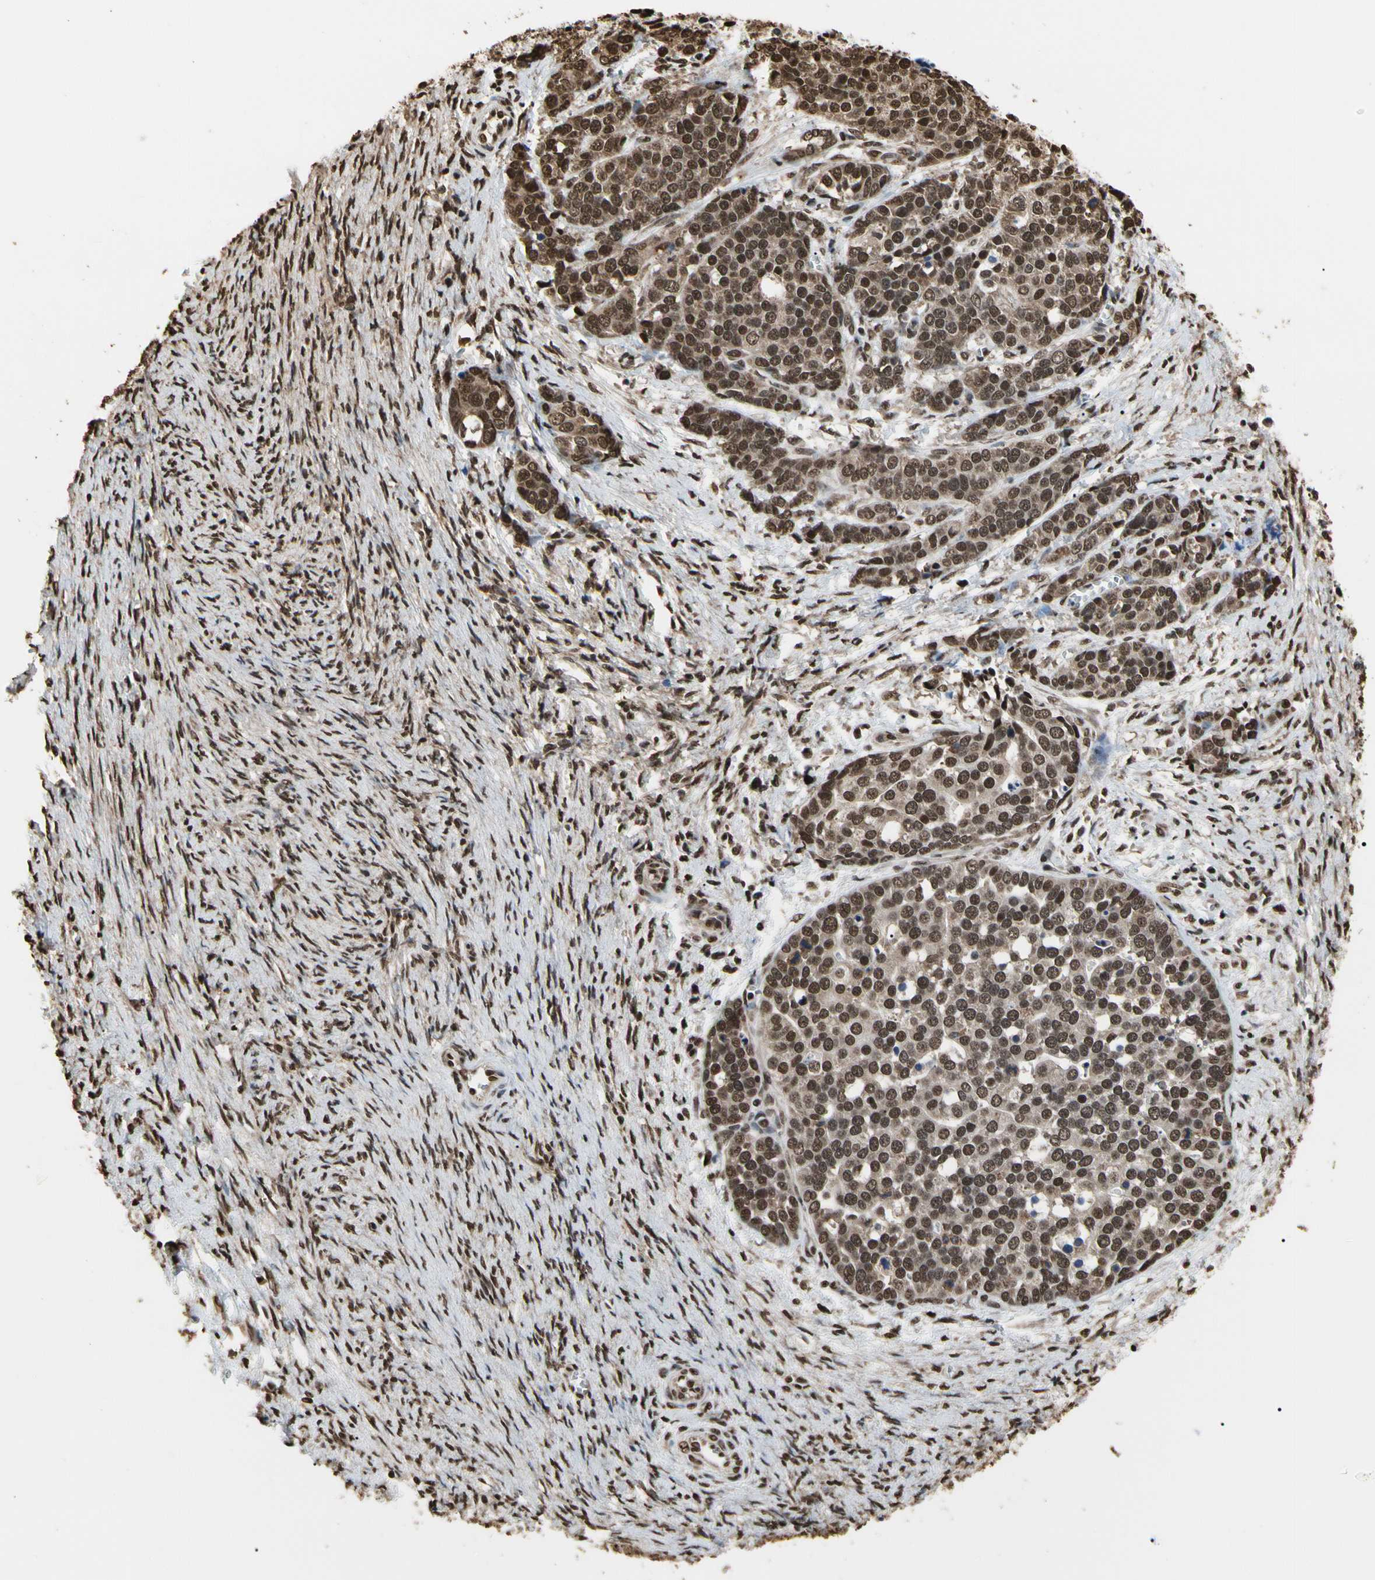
{"staining": {"intensity": "moderate", "quantity": ">75%", "location": "cytoplasmic/membranous,nuclear"}, "tissue": "ovarian cancer", "cell_type": "Tumor cells", "image_type": "cancer", "snomed": [{"axis": "morphology", "description": "Cystadenocarcinoma, serous, NOS"}, {"axis": "topography", "description": "Ovary"}], "caption": "Immunohistochemical staining of ovarian cancer (serous cystadenocarcinoma) displays medium levels of moderate cytoplasmic/membranous and nuclear protein expression in approximately >75% of tumor cells. (DAB (3,3'-diaminobenzidine) = brown stain, brightfield microscopy at high magnification).", "gene": "HNRNPK", "patient": {"sex": "female", "age": 44}}